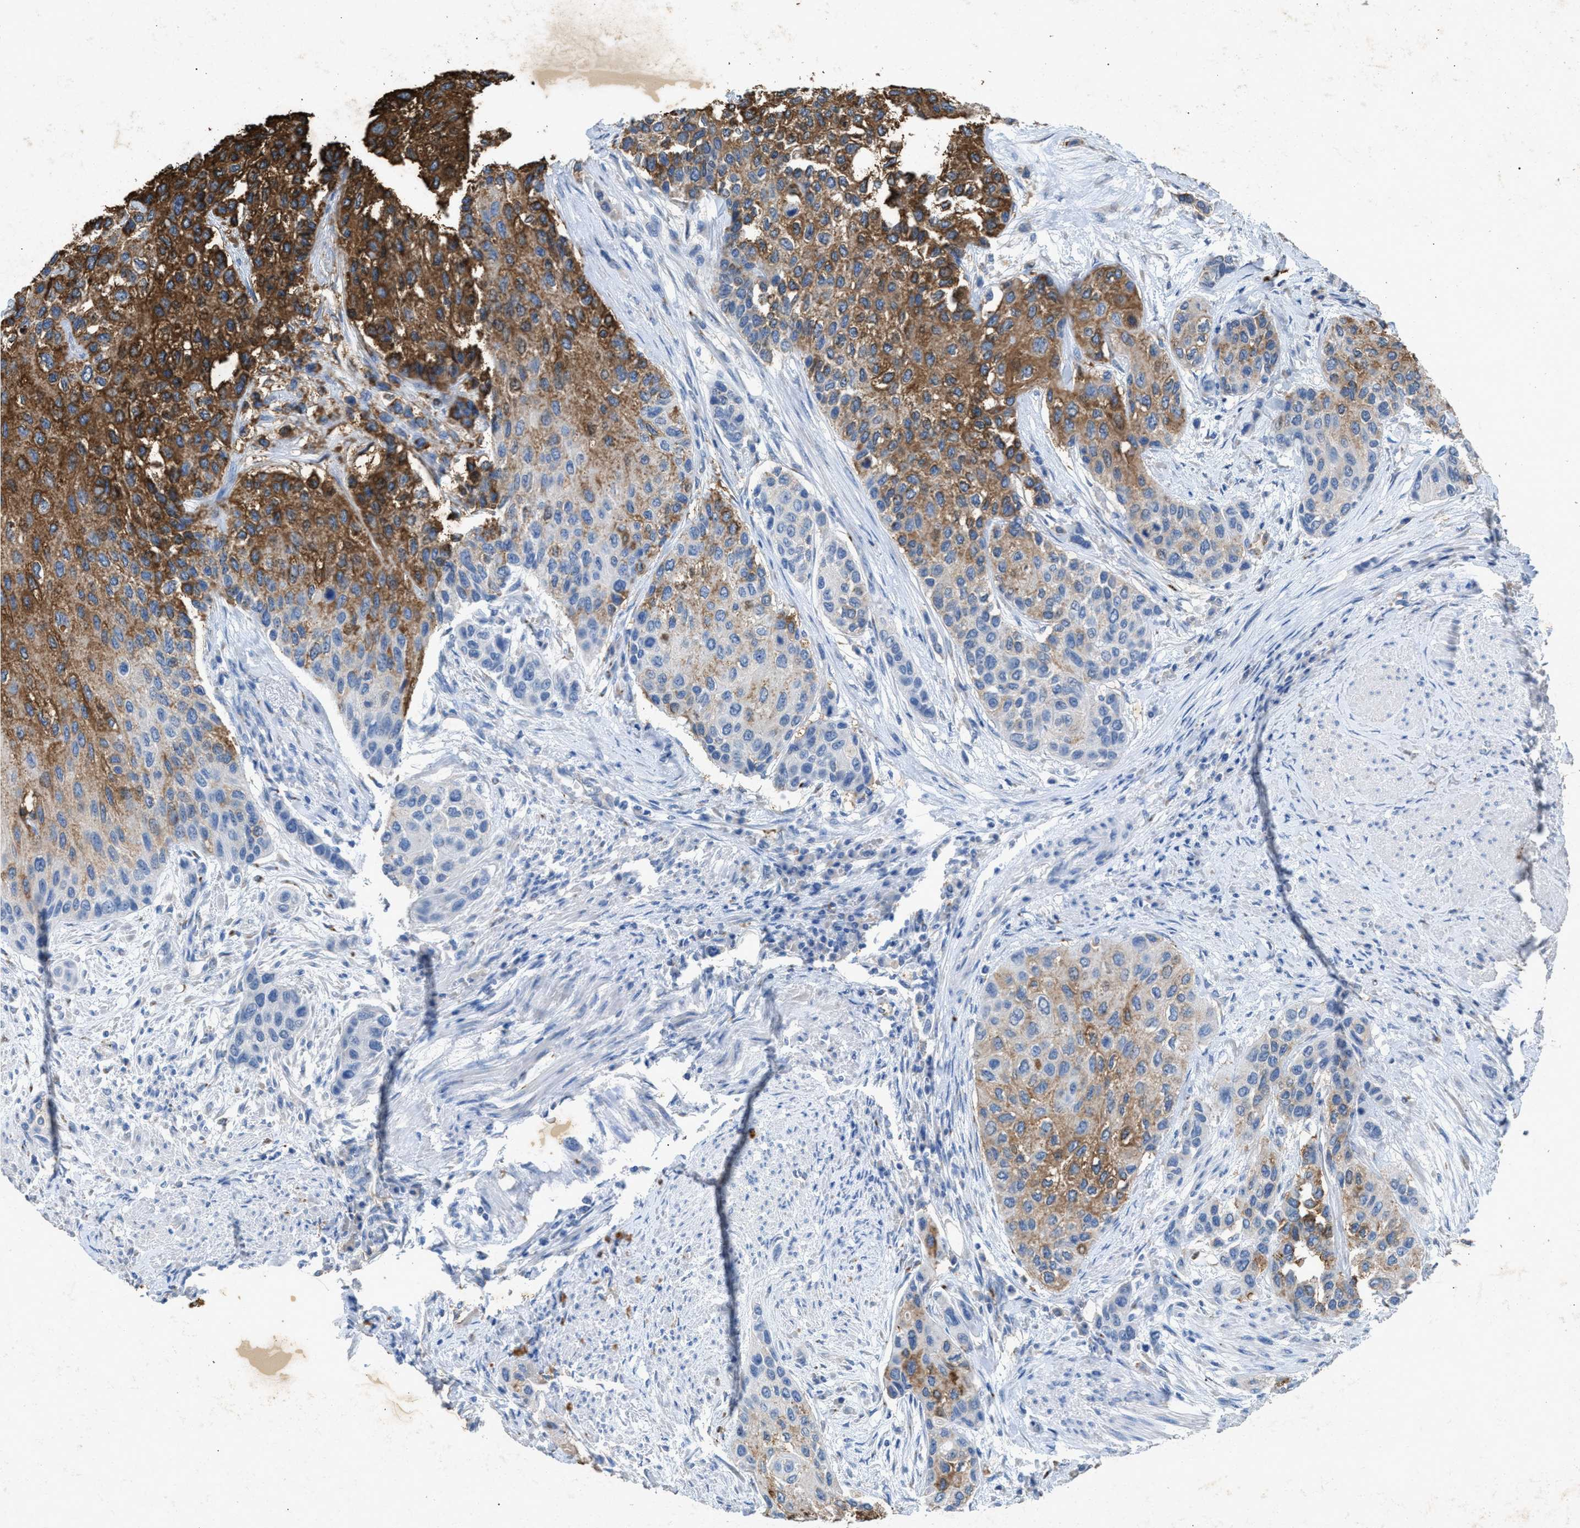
{"staining": {"intensity": "moderate", "quantity": "25%-75%", "location": "cytoplasmic/membranous"}, "tissue": "urothelial cancer", "cell_type": "Tumor cells", "image_type": "cancer", "snomed": [{"axis": "morphology", "description": "Urothelial carcinoma, High grade"}, {"axis": "topography", "description": "Urinary bladder"}], "caption": "This is a photomicrograph of IHC staining of urothelial cancer, which shows moderate expression in the cytoplasmic/membranous of tumor cells.", "gene": "LTB4R2", "patient": {"sex": "female", "age": 56}}